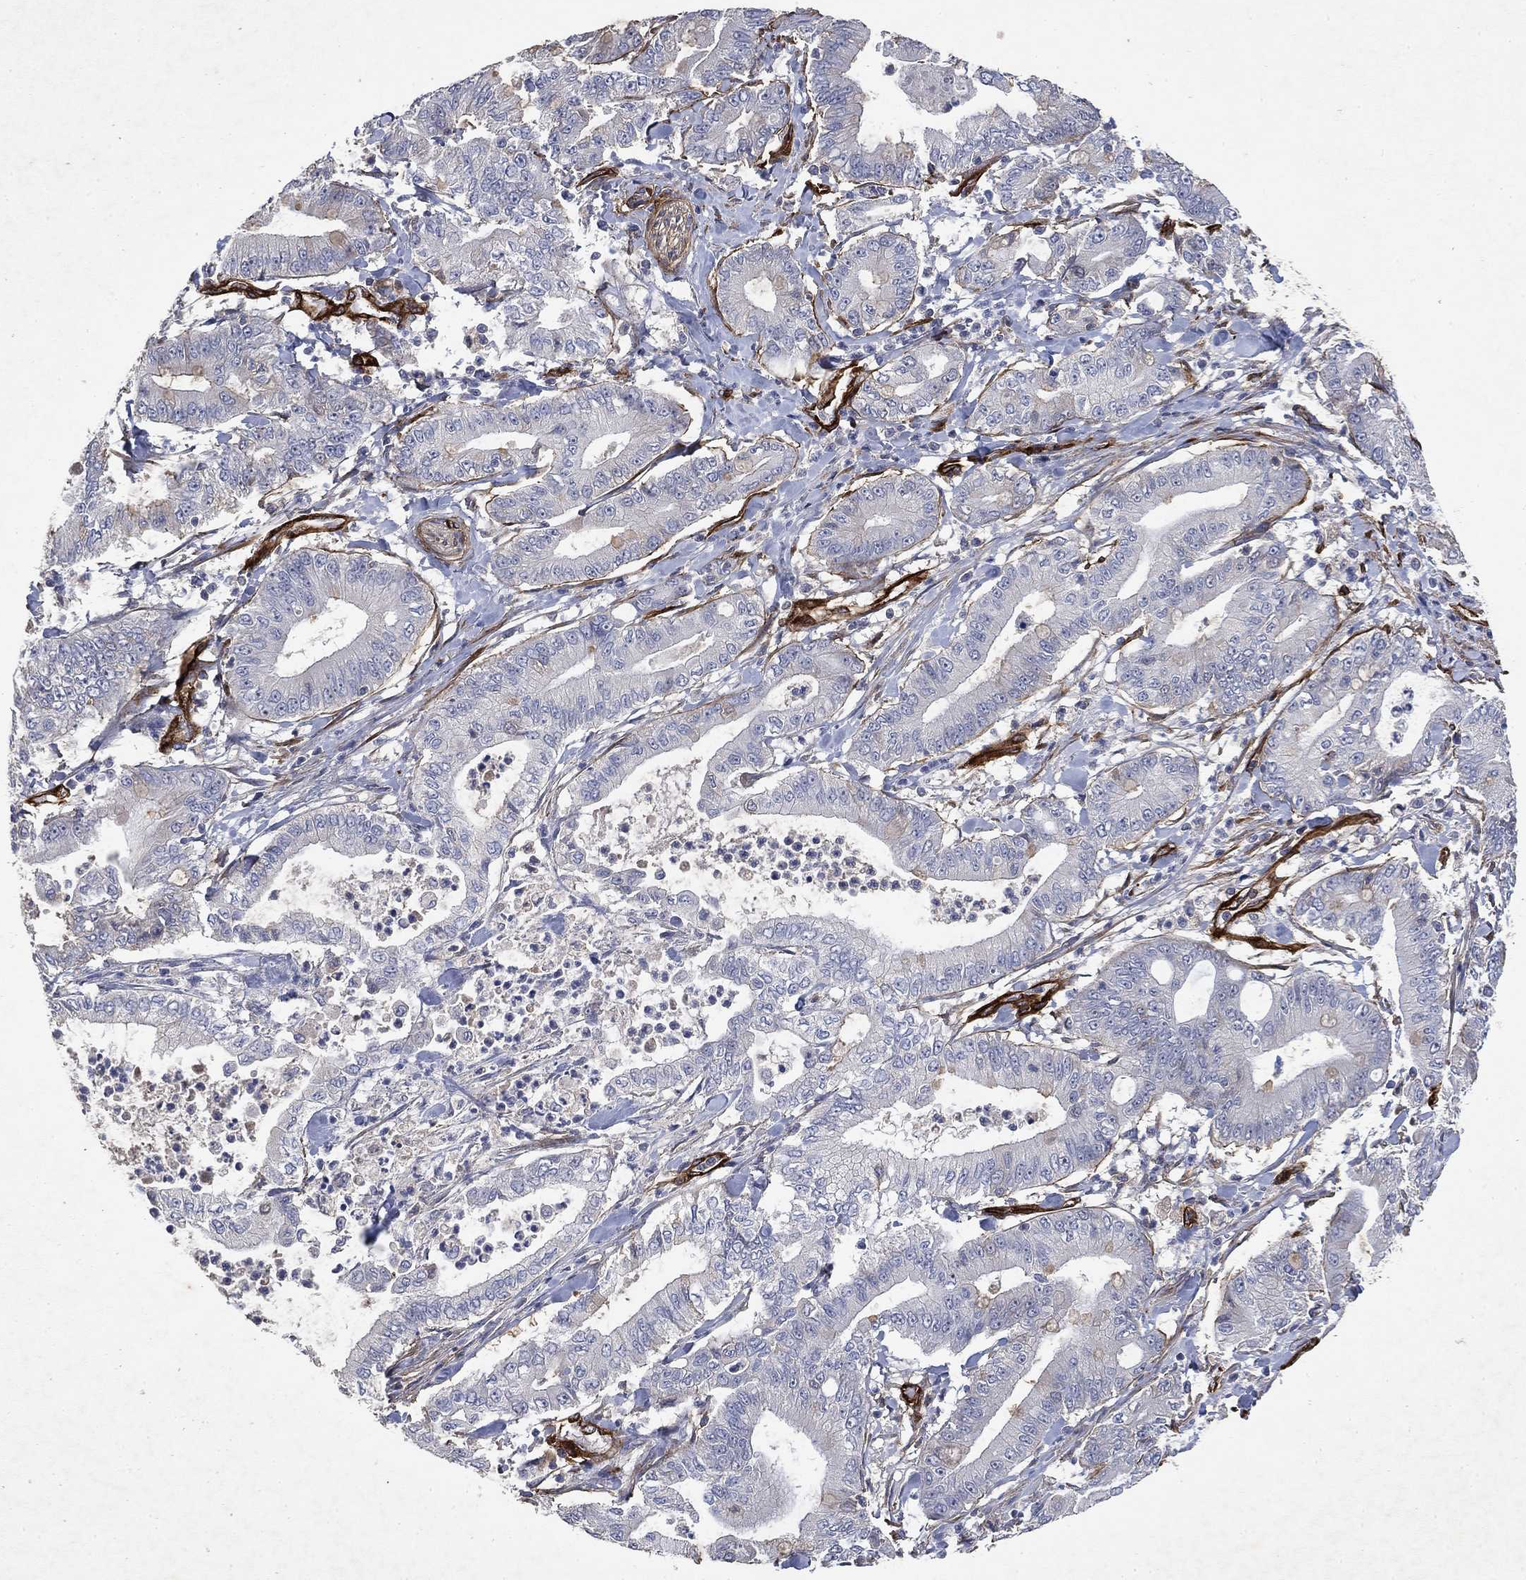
{"staining": {"intensity": "negative", "quantity": "none", "location": "none"}, "tissue": "pancreatic cancer", "cell_type": "Tumor cells", "image_type": "cancer", "snomed": [{"axis": "morphology", "description": "Adenocarcinoma, NOS"}, {"axis": "topography", "description": "Pancreas"}], "caption": "Immunohistochemistry (IHC) photomicrograph of human pancreatic cancer (adenocarcinoma) stained for a protein (brown), which exhibits no expression in tumor cells. (DAB (3,3'-diaminobenzidine) IHC, high magnification).", "gene": "COL4A2", "patient": {"sex": "male", "age": 71}}